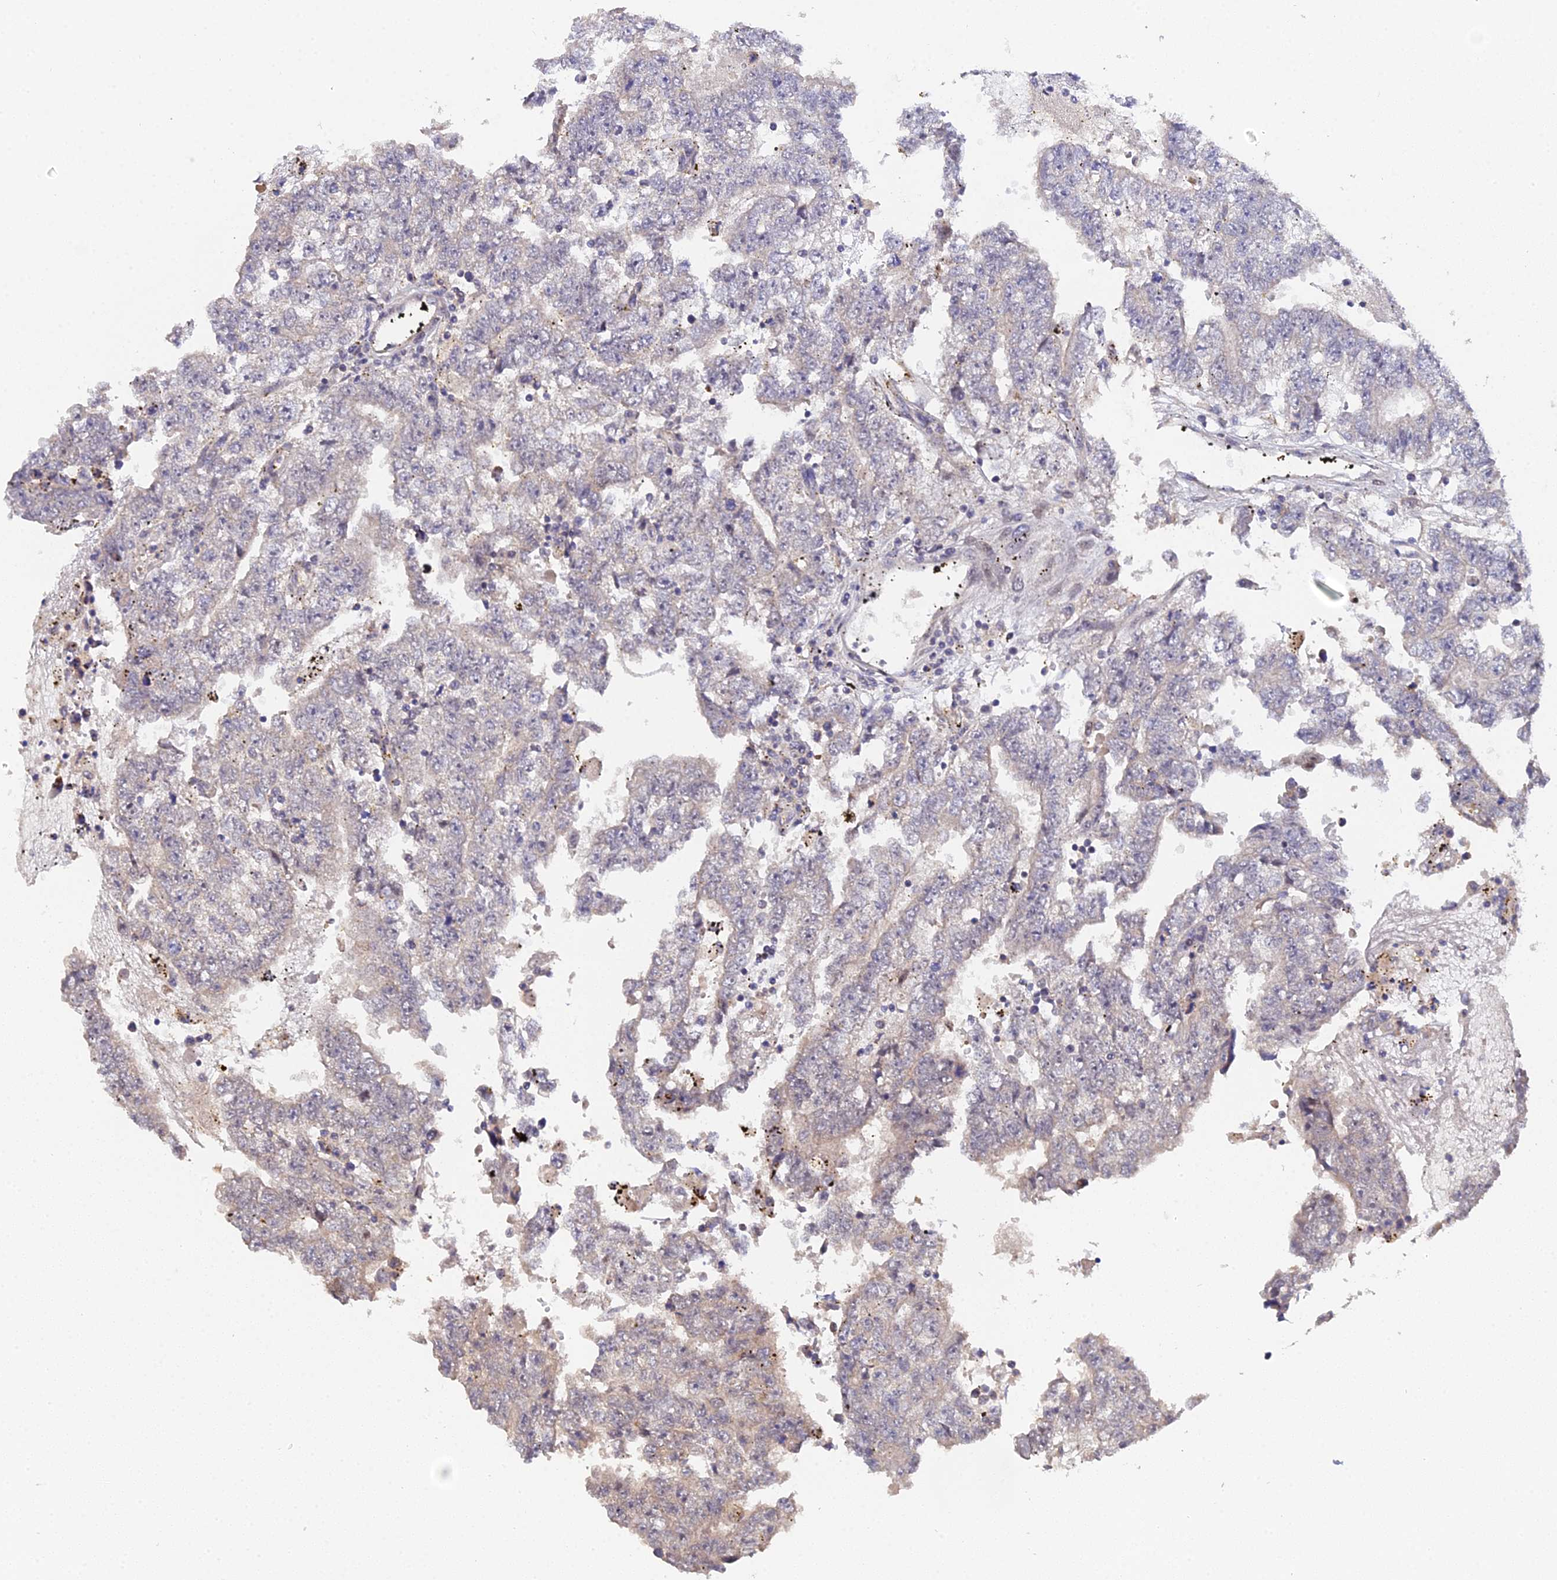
{"staining": {"intensity": "negative", "quantity": "none", "location": "none"}, "tissue": "testis cancer", "cell_type": "Tumor cells", "image_type": "cancer", "snomed": [{"axis": "morphology", "description": "Carcinoma, Embryonal, NOS"}, {"axis": "topography", "description": "Testis"}], "caption": "This is a image of IHC staining of testis embryonal carcinoma, which shows no staining in tumor cells.", "gene": "ERCC5", "patient": {"sex": "male", "age": 25}}